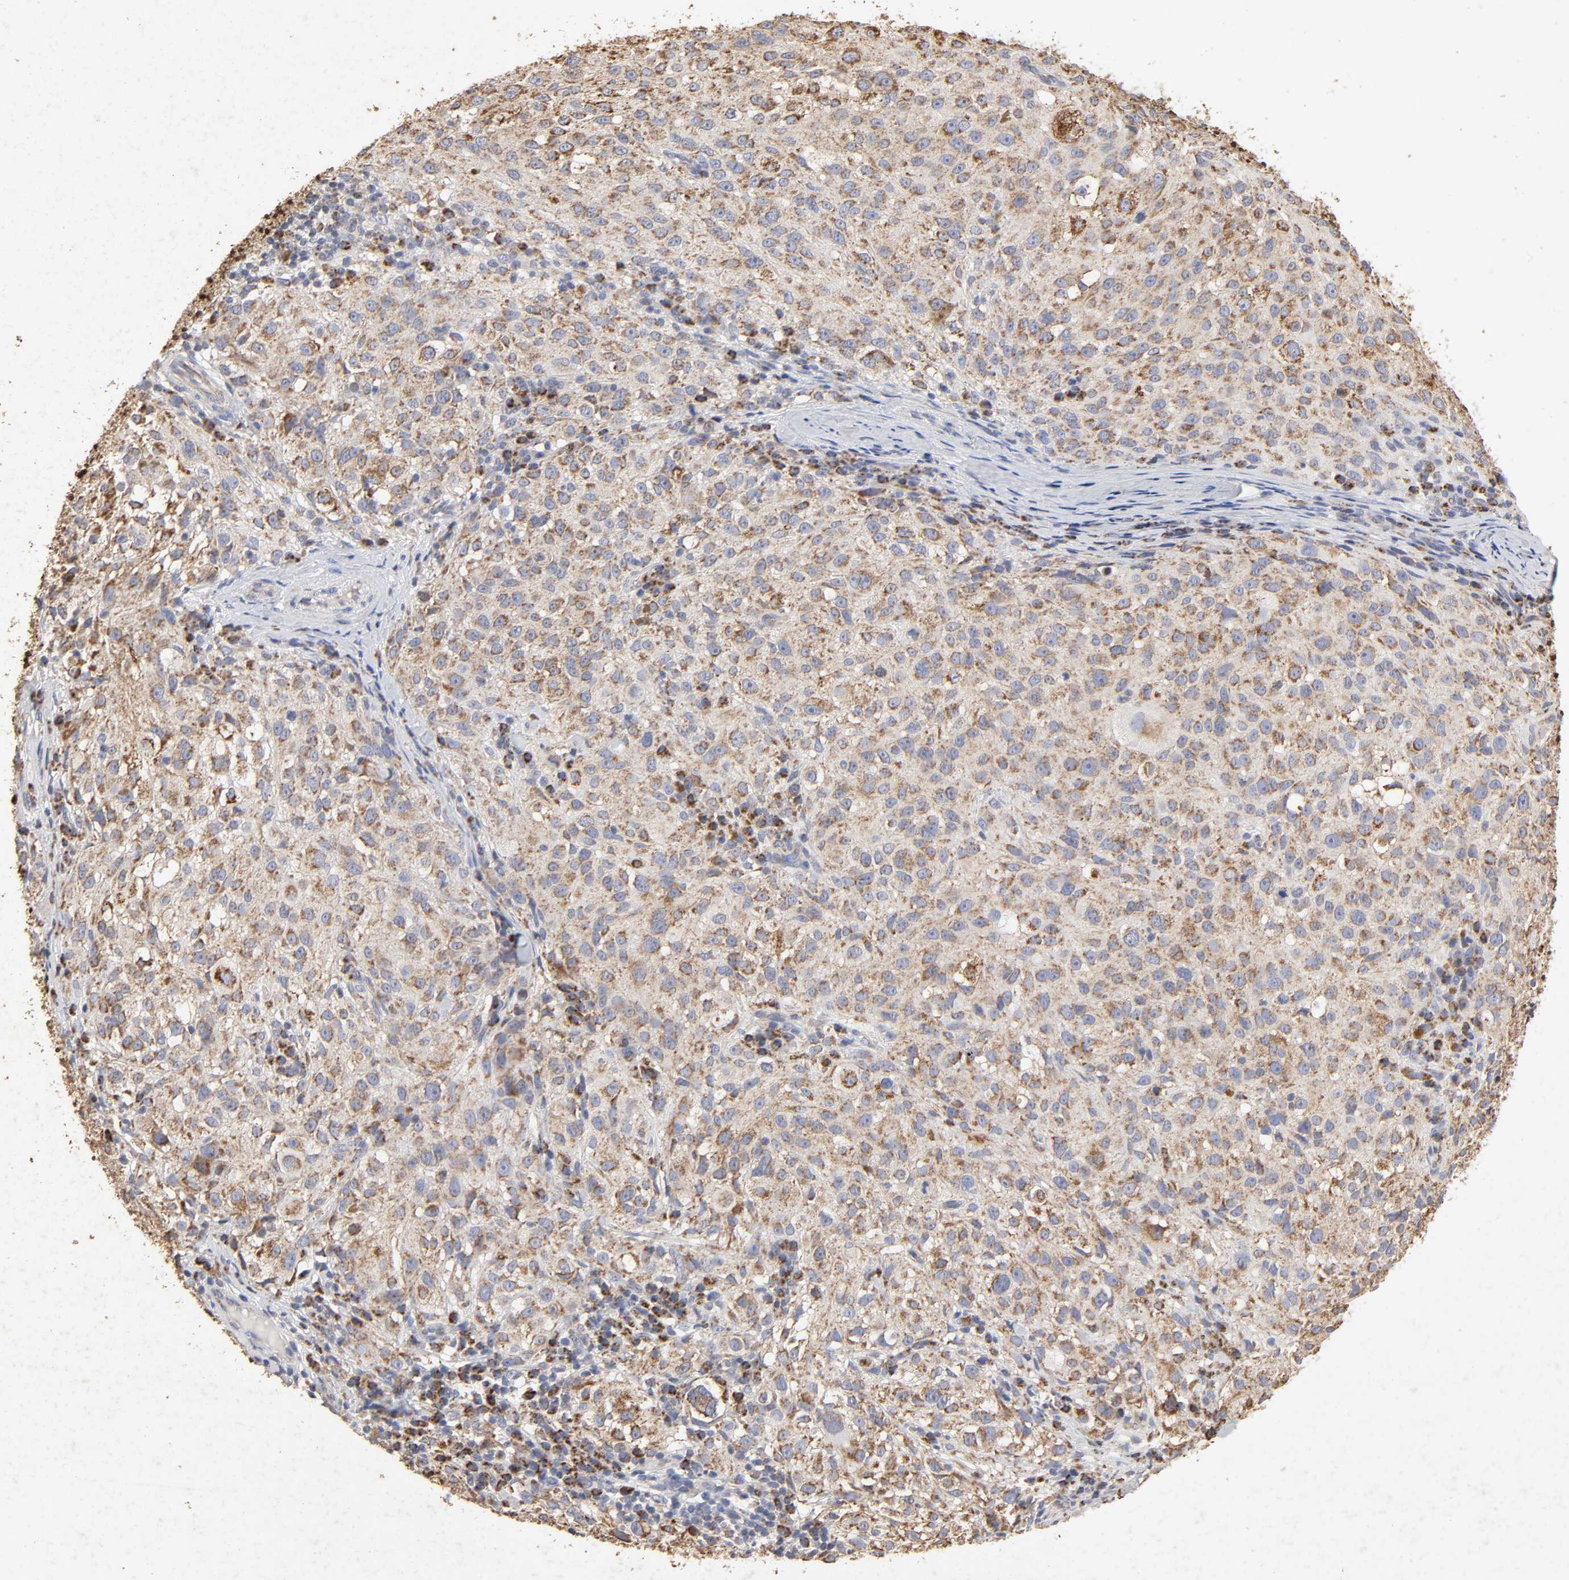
{"staining": {"intensity": "moderate", "quantity": "25%-75%", "location": "cytoplasmic/membranous"}, "tissue": "melanoma", "cell_type": "Tumor cells", "image_type": "cancer", "snomed": [{"axis": "morphology", "description": "Necrosis, NOS"}, {"axis": "morphology", "description": "Malignant melanoma, NOS"}, {"axis": "topography", "description": "Skin"}], "caption": "DAB (3,3'-diaminobenzidine) immunohistochemical staining of human malignant melanoma exhibits moderate cytoplasmic/membranous protein expression in approximately 25%-75% of tumor cells. (Brightfield microscopy of DAB IHC at high magnification).", "gene": "CYCS", "patient": {"sex": "female", "age": 87}}